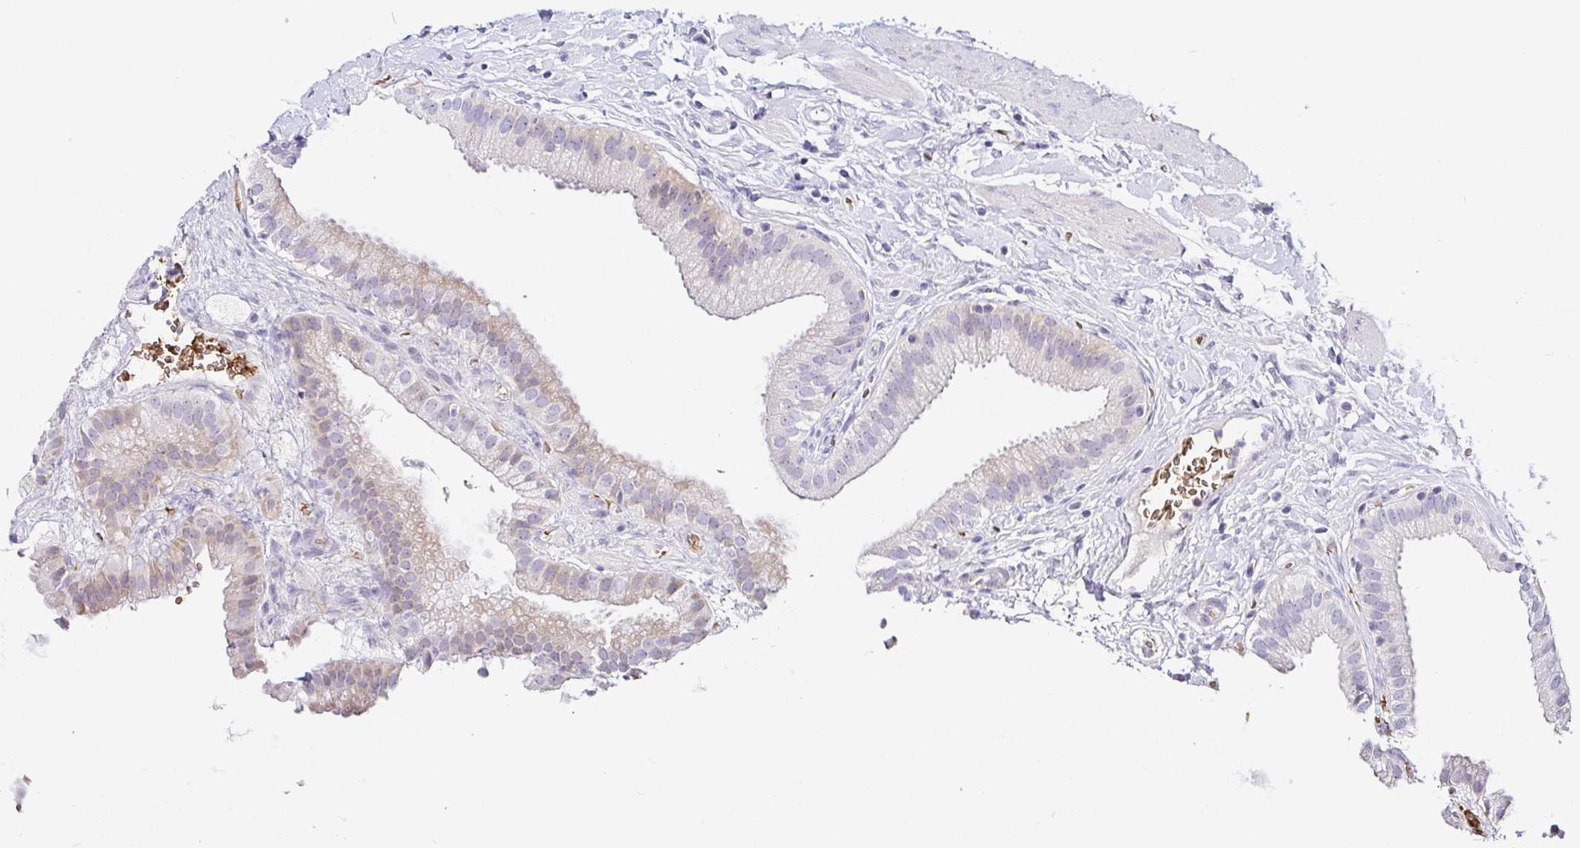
{"staining": {"intensity": "weak", "quantity": "<25%", "location": "cytoplasmic/membranous"}, "tissue": "gallbladder", "cell_type": "Glandular cells", "image_type": "normal", "snomed": [{"axis": "morphology", "description": "Normal tissue, NOS"}, {"axis": "topography", "description": "Gallbladder"}], "caption": "Immunohistochemical staining of unremarkable human gallbladder exhibits no significant positivity in glandular cells.", "gene": "FAM162B", "patient": {"sex": "female", "age": 63}}